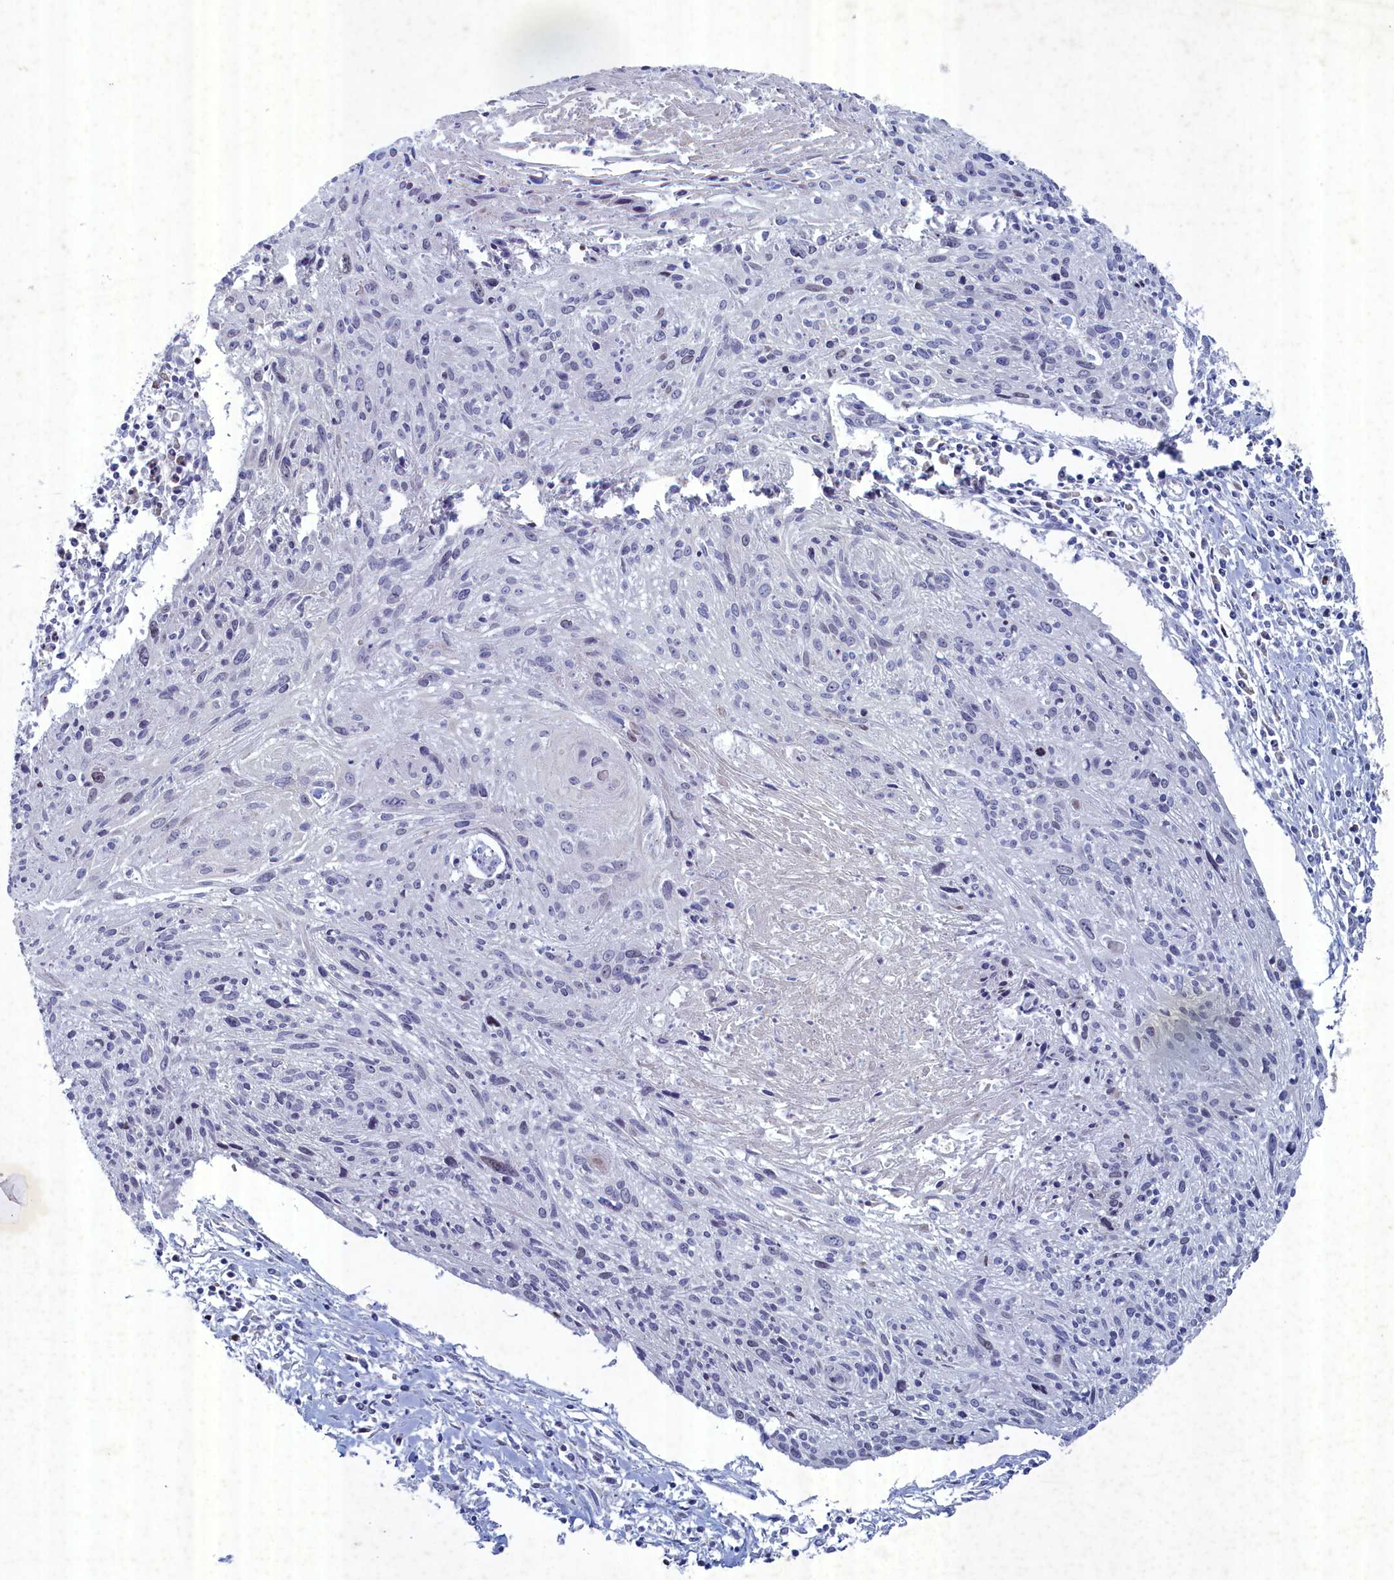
{"staining": {"intensity": "weak", "quantity": "<25%", "location": "nuclear"}, "tissue": "cervical cancer", "cell_type": "Tumor cells", "image_type": "cancer", "snomed": [{"axis": "morphology", "description": "Squamous cell carcinoma, NOS"}, {"axis": "topography", "description": "Cervix"}], "caption": "This micrograph is of cervical cancer (squamous cell carcinoma) stained with immunohistochemistry (IHC) to label a protein in brown with the nuclei are counter-stained blue. There is no staining in tumor cells.", "gene": "WDR76", "patient": {"sex": "female", "age": 51}}